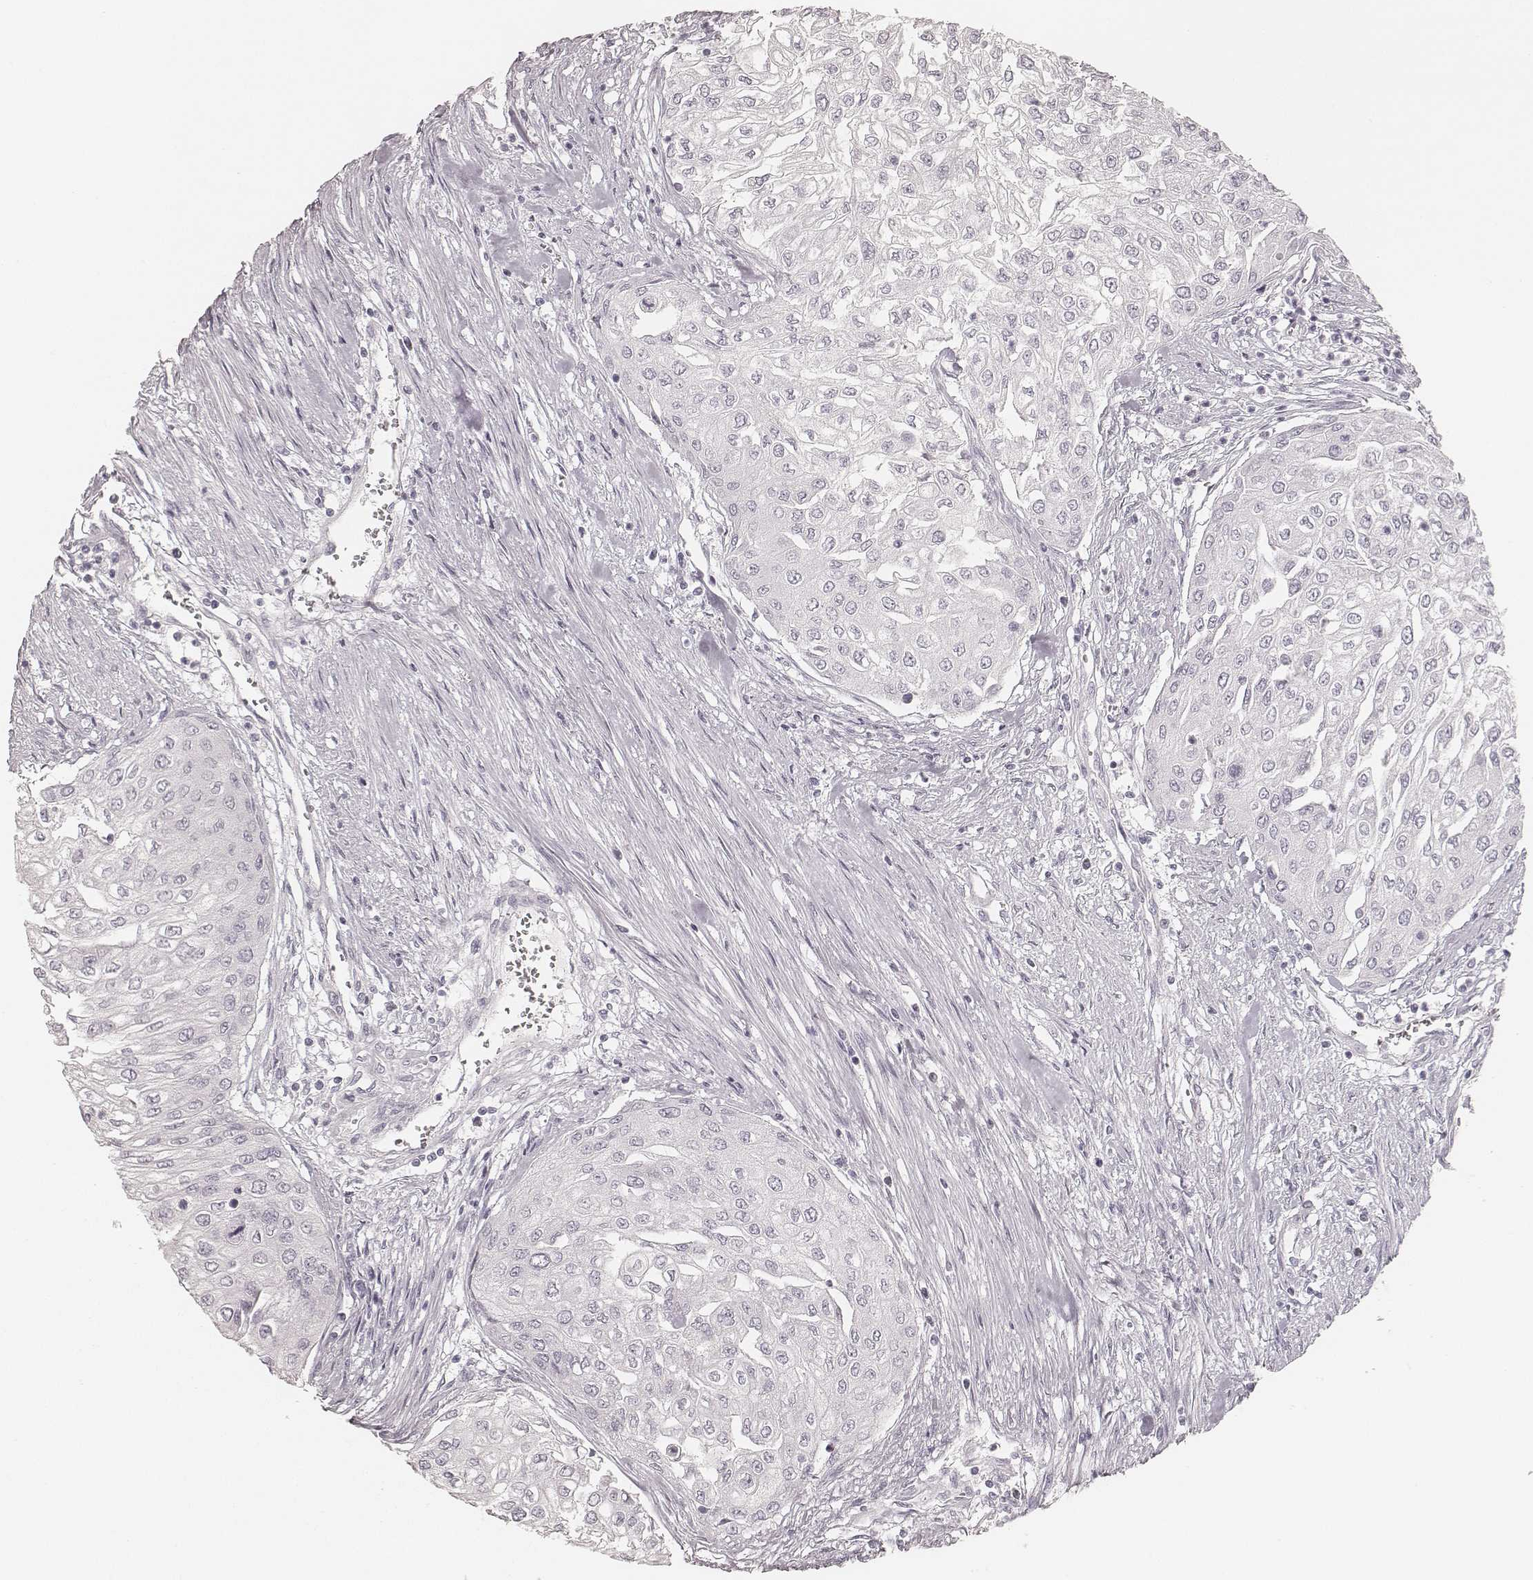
{"staining": {"intensity": "negative", "quantity": "none", "location": "none"}, "tissue": "urothelial cancer", "cell_type": "Tumor cells", "image_type": "cancer", "snomed": [{"axis": "morphology", "description": "Urothelial carcinoma, High grade"}, {"axis": "topography", "description": "Urinary bladder"}], "caption": "DAB immunohistochemical staining of high-grade urothelial carcinoma reveals no significant positivity in tumor cells. (DAB (3,3'-diaminobenzidine) immunohistochemistry (IHC) with hematoxylin counter stain).", "gene": "KRT72", "patient": {"sex": "male", "age": 62}}